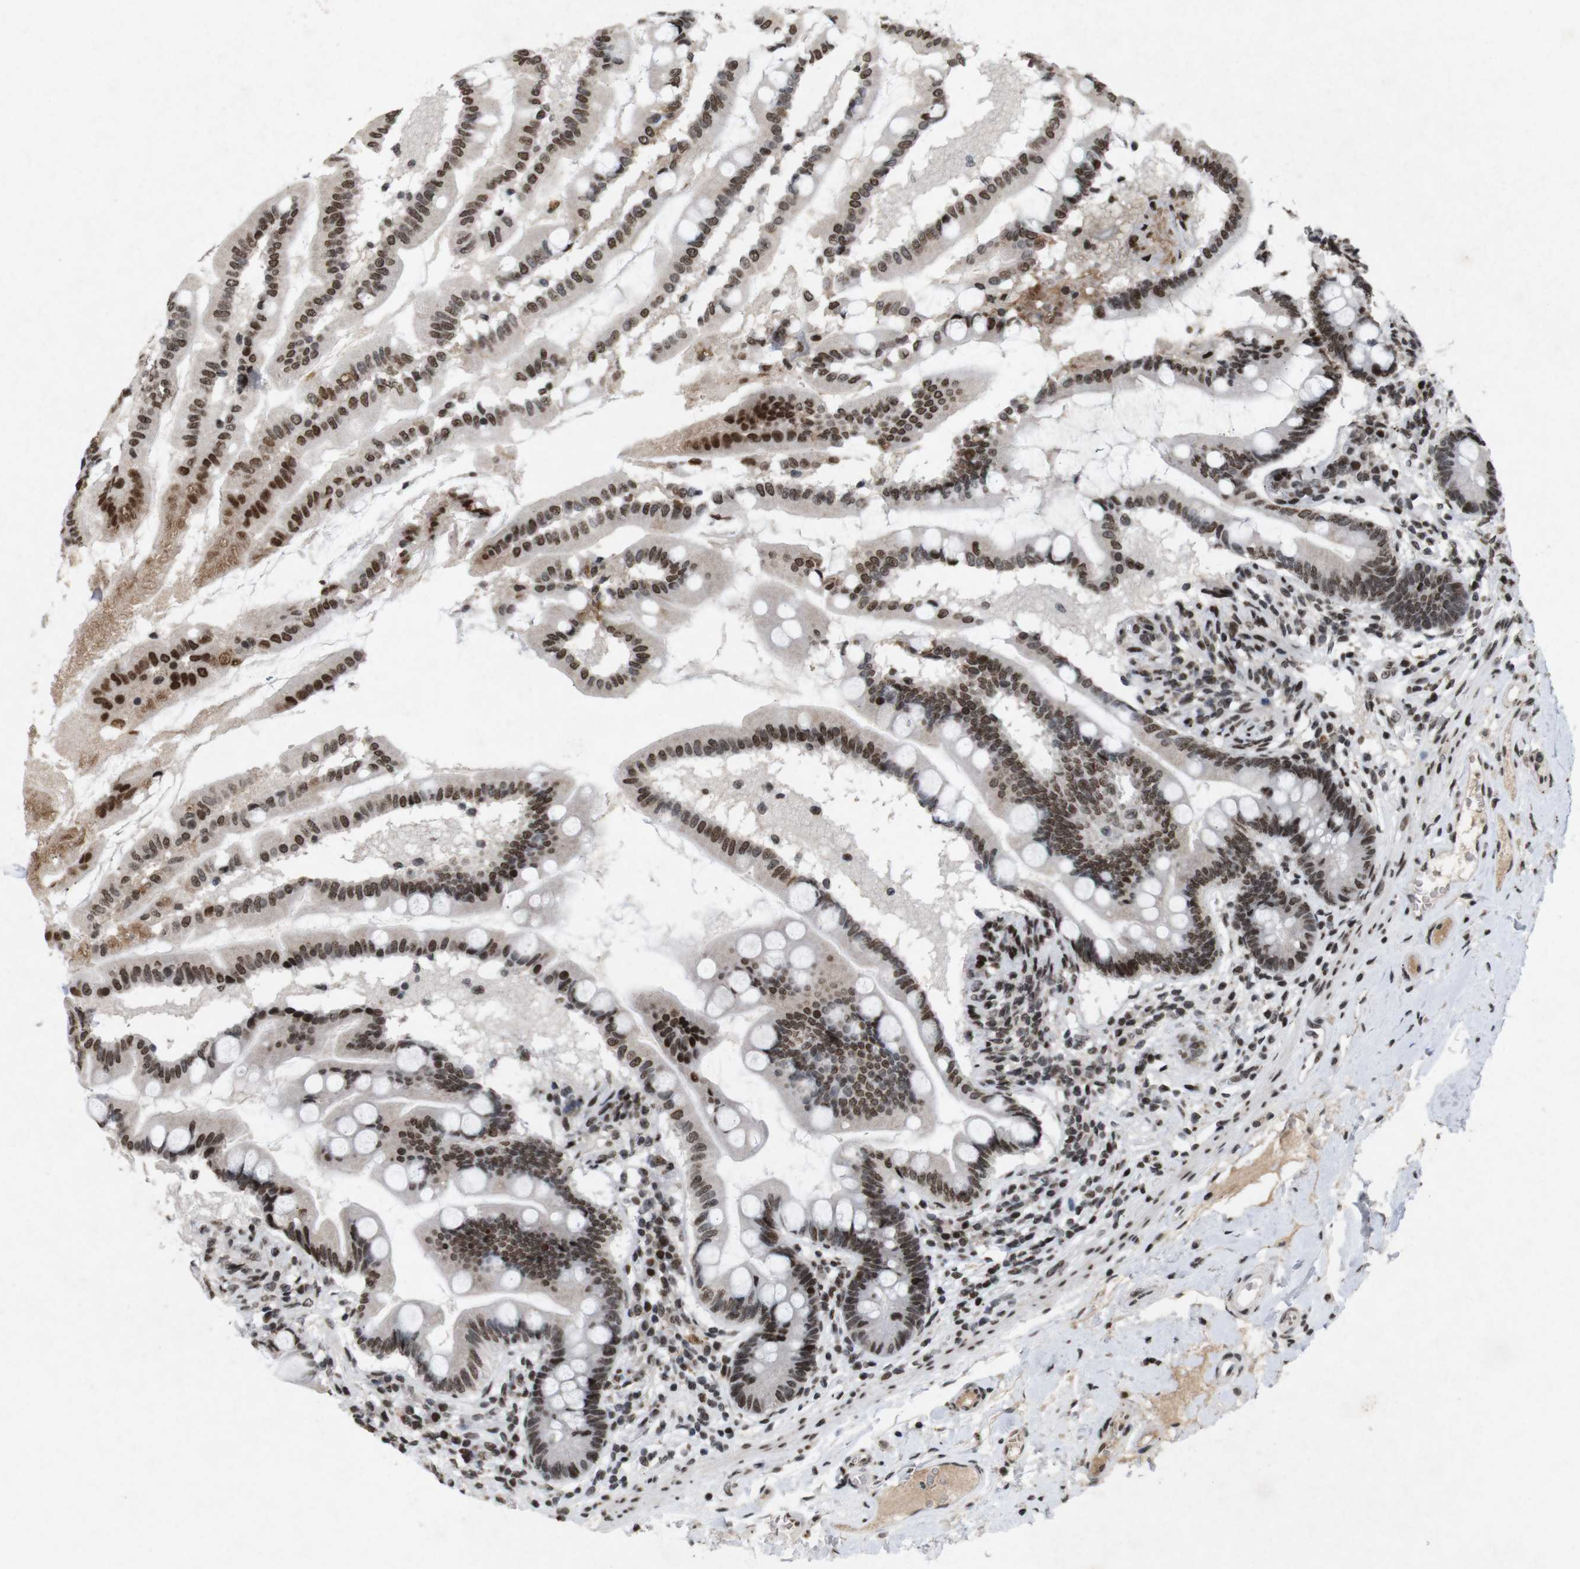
{"staining": {"intensity": "strong", "quantity": ">75%", "location": "nuclear"}, "tissue": "small intestine", "cell_type": "Glandular cells", "image_type": "normal", "snomed": [{"axis": "morphology", "description": "Normal tissue, NOS"}, {"axis": "topography", "description": "Small intestine"}], "caption": "Immunohistochemical staining of benign small intestine demonstrates strong nuclear protein expression in about >75% of glandular cells.", "gene": "MAGEH1", "patient": {"sex": "female", "age": 56}}